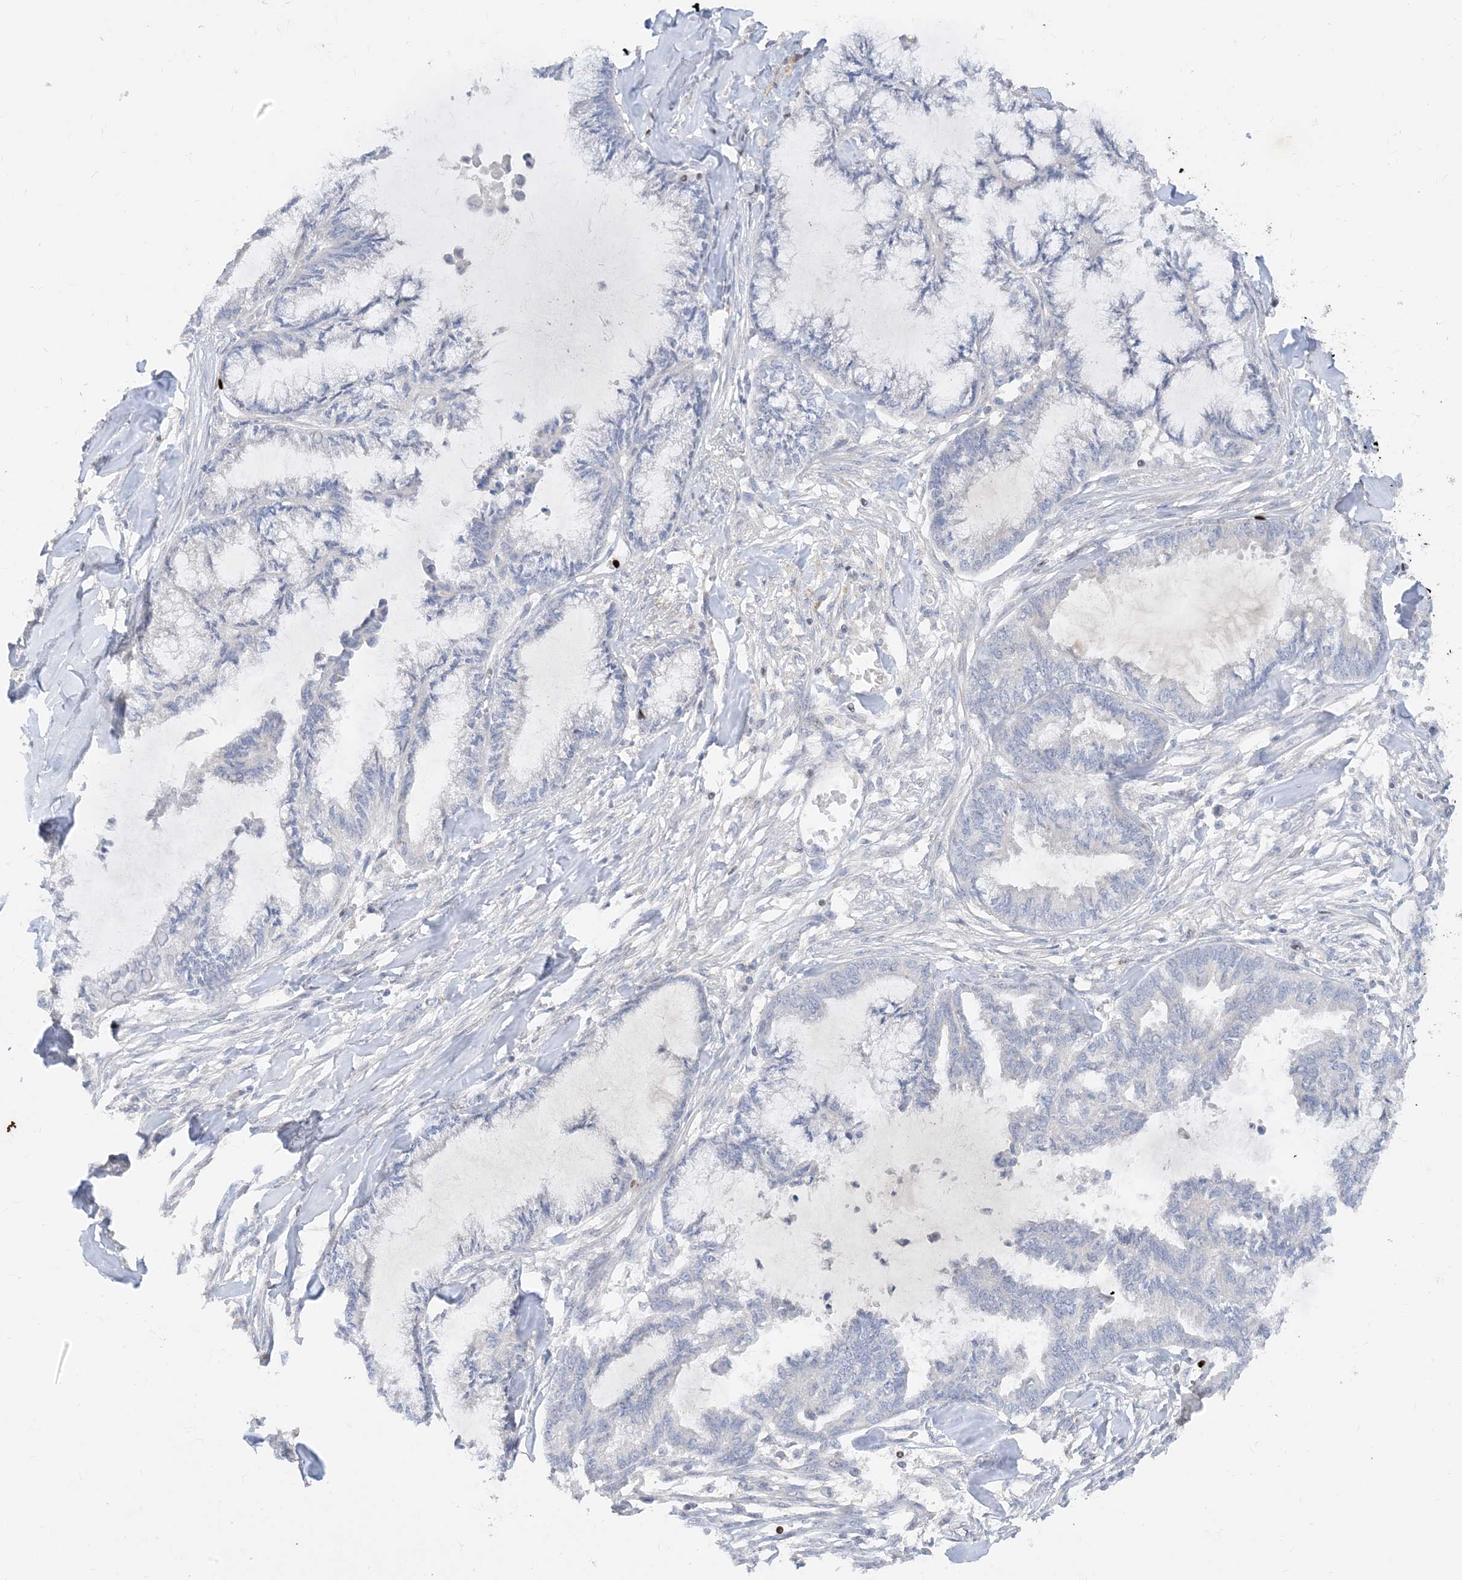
{"staining": {"intensity": "negative", "quantity": "none", "location": "none"}, "tissue": "endometrial cancer", "cell_type": "Tumor cells", "image_type": "cancer", "snomed": [{"axis": "morphology", "description": "Adenocarcinoma, NOS"}, {"axis": "topography", "description": "Endometrium"}], "caption": "This is an immunohistochemistry image of endometrial cancer (adenocarcinoma). There is no staining in tumor cells.", "gene": "TBX21", "patient": {"sex": "female", "age": 86}}